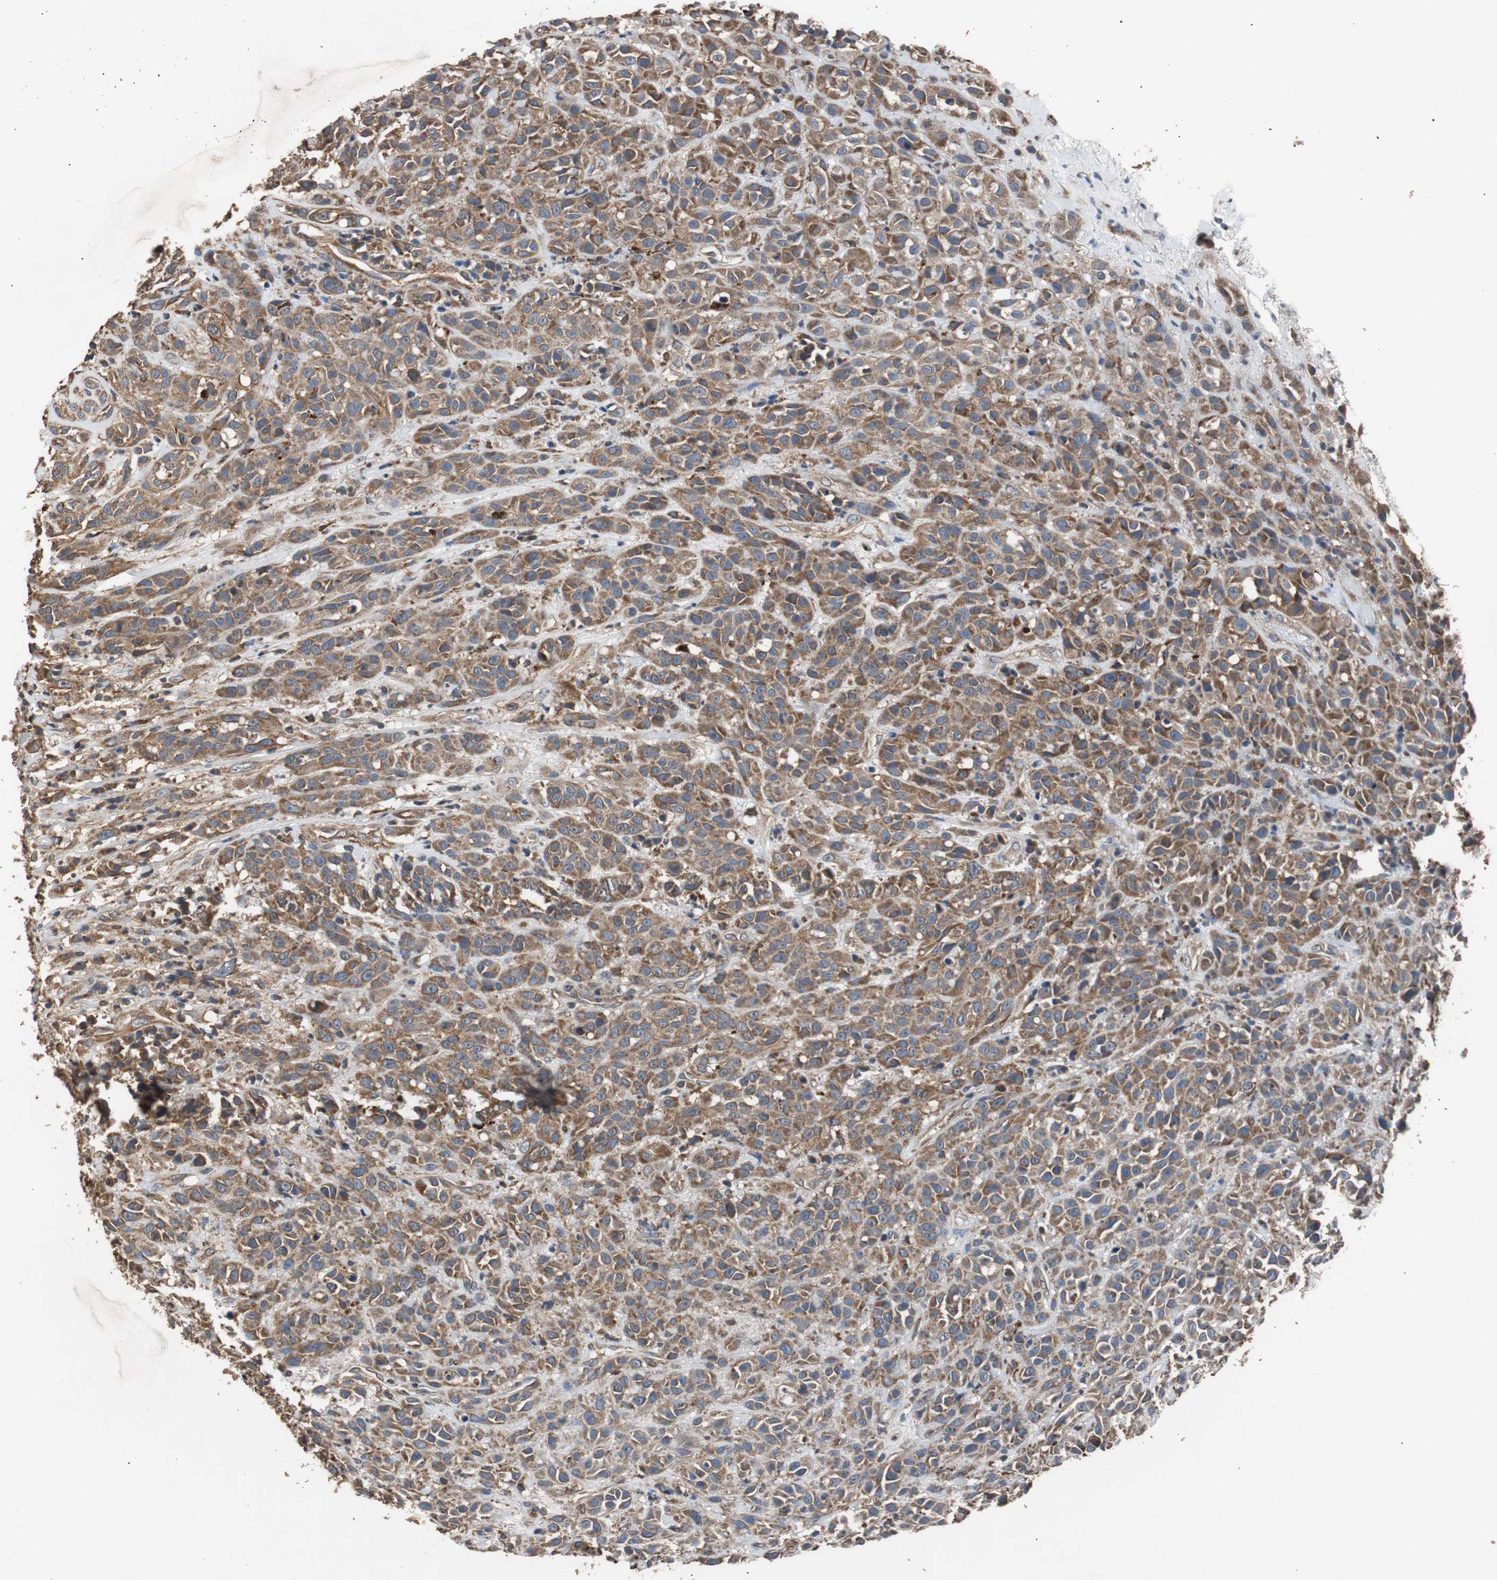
{"staining": {"intensity": "moderate", "quantity": ">75%", "location": "cytoplasmic/membranous"}, "tissue": "head and neck cancer", "cell_type": "Tumor cells", "image_type": "cancer", "snomed": [{"axis": "morphology", "description": "Squamous cell carcinoma, NOS"}, {"axis": "topography", "description": "Head-Neck"}], "caption": "Protein analysis of squamous cell carcinoma (head and neck) tissue shows moderate cytoplasmic/membranous expression in about >75% of tumor cells. (brown staining indicates protein expression, while blue staining denotes nuclei).", "gene": "PITRM1", "patient": {"sex": "male", "age": 62}}